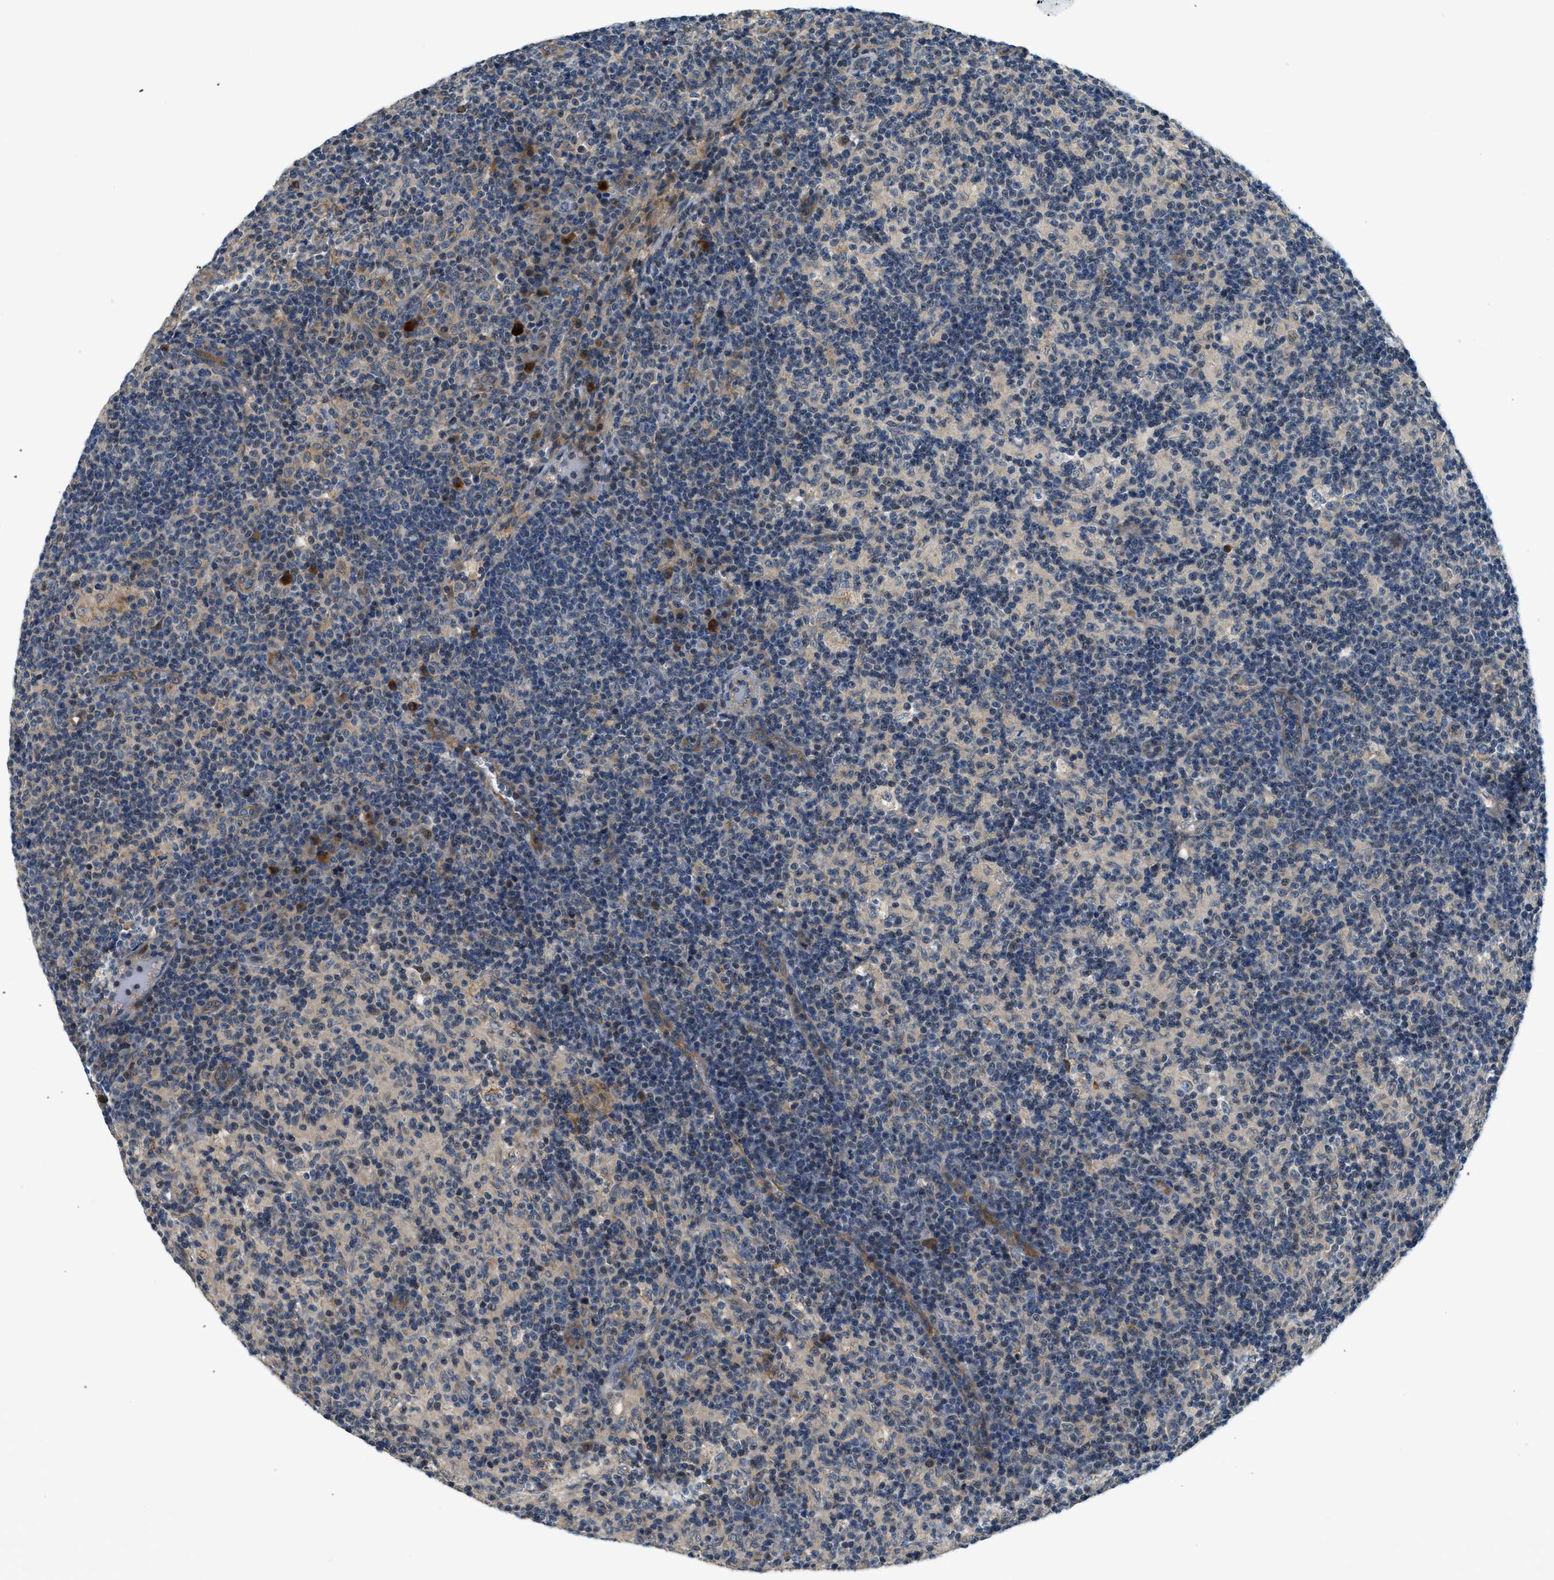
{"staining": {"intensity": "weak", "quantity": "<25%", "location": "cytoplasmic/membranous"}, "tissue": "lymph node", "cell_type": "Germinal center cells", "image_type": "normal", "snomed": [{"axis": "morphology", "description": "Normal tissue, NOS"}, {"axis": "morphology", "description": "Inflammation, NOS"}, {"axis": "topography", "description": "Lymph node"}], "caption": "Benign lymph node was stained to show a protein in brown. There is no significant expression in germinal center cells. (DAB (3,3'-diaminobenzidine) immunohistochemistry (IHC) visualized using brightfield microscopy, high magnification).", "gene": "KCNK1", "patient": {"sex": "male", "age": 55}}